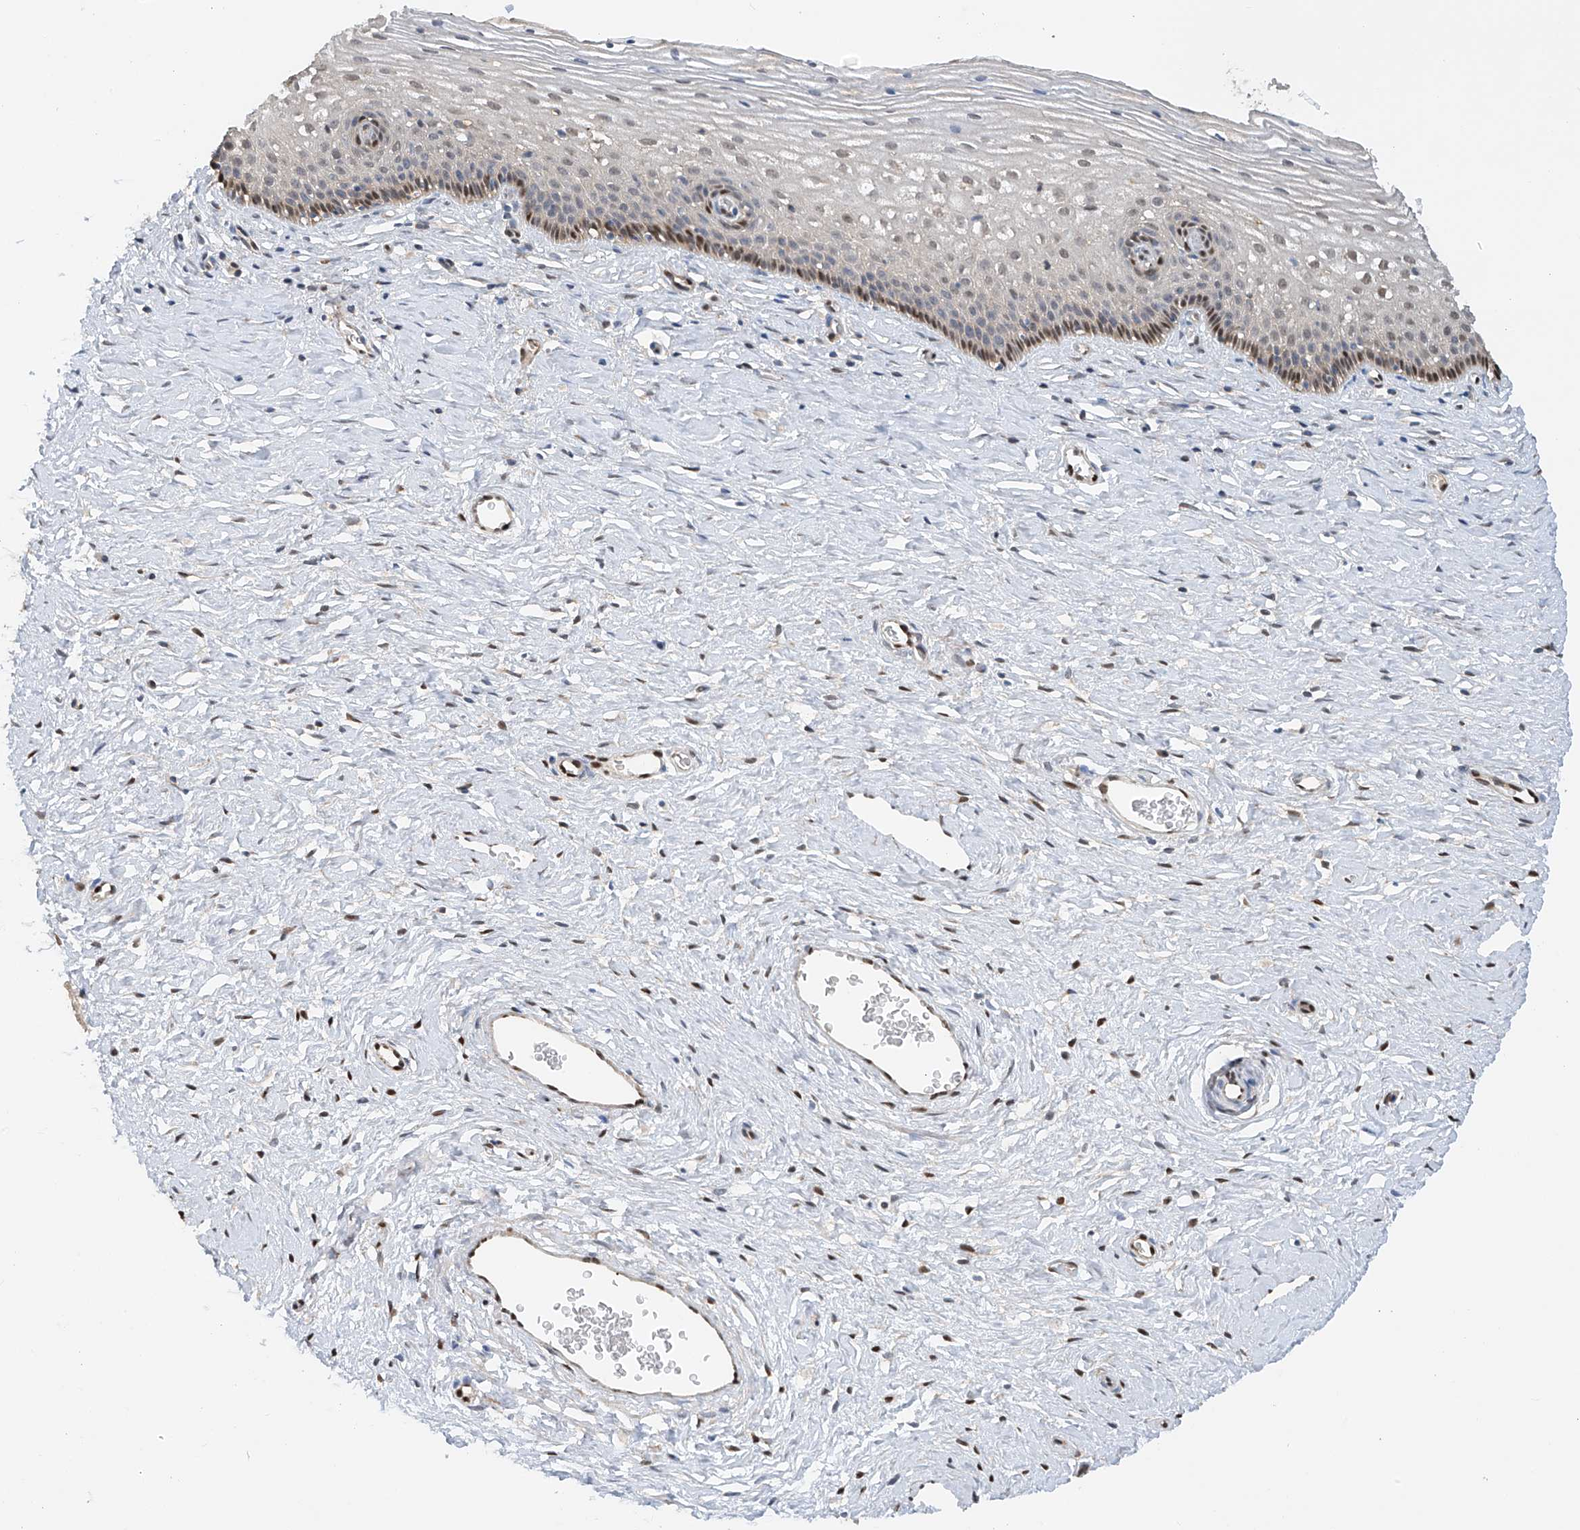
{"staining": {"intensity": "moderate", "quantity": ">75%", "location": "nuclear"}, "tissue": "cervix", "cell_type": "Glandular cells", "image_type": "normal", "snomed": [{"axis": "morphology", "description": "Normal tissue, NOS"}, {"axis": "topography", "description": "Cervix"}], "caption": "High-magnification brightfield microscopy of unremarkable cervix stained with DAB (3,3'-diaminobenzidine) (brown) and counterstained with hematoxylin (blue). glandular cells exhibit moderate nuclear expression is present in about>75% of cells.", "gene": "PMM1", "patient": {"sex": "female", "age": 33}}